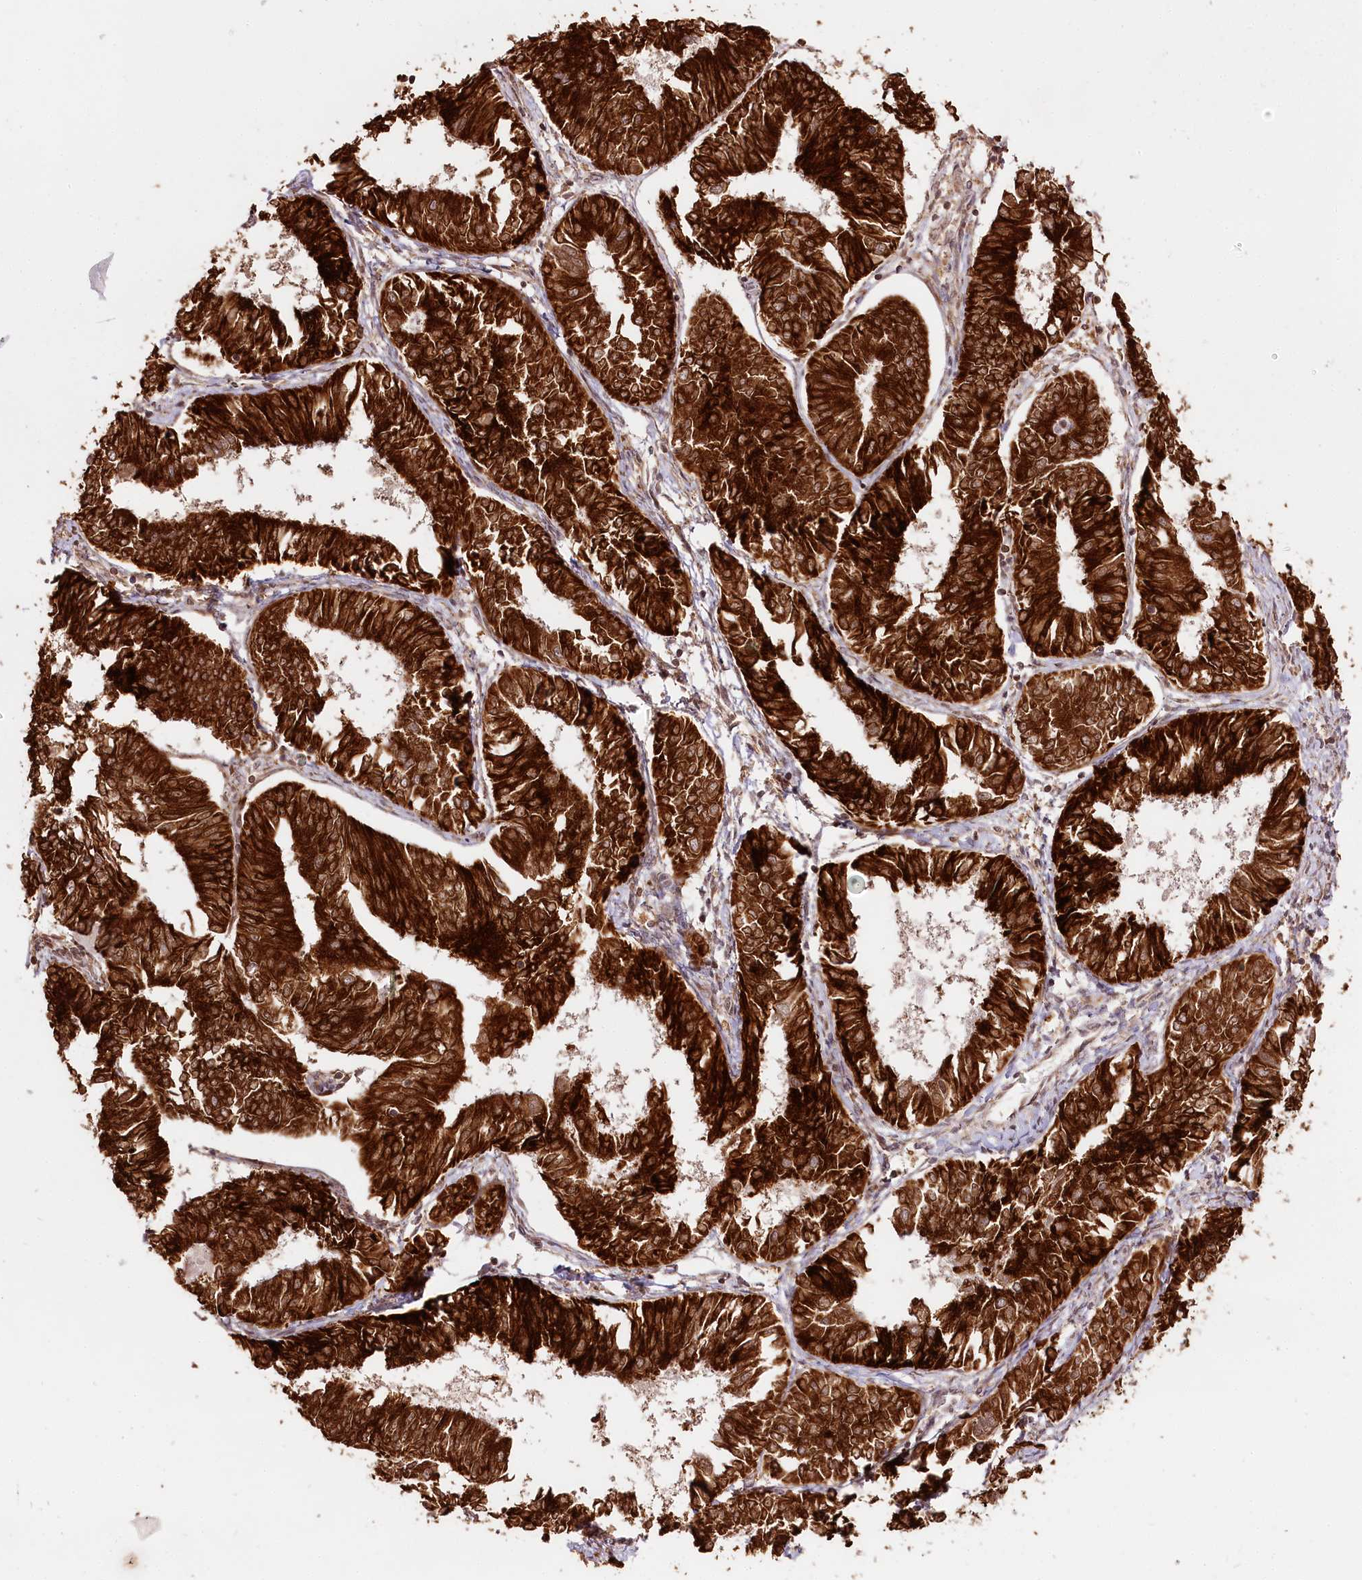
{"staining": {"intensity": "strong", "quantity": ">75%", "location": "cytoplasmic/membranous"}, "tissue": "endometrial cancer", "cell_type": "Tumor cells", "image_type": "cancer", "snomed": [{"axis": "morphology", "description": "Adenocarcinoma, NOS"}, {"axis": "topography", "description": "Endometrium"}], "caption": "DAB immunohistochemical staining of human adenocarcinoma (endometrial) displays strong cytoplasmic/membranous protein positivity in about >75% of tumor cells.", "gene": "ENSG00000144785", "patient": {"sex": "female", "age": 58}}